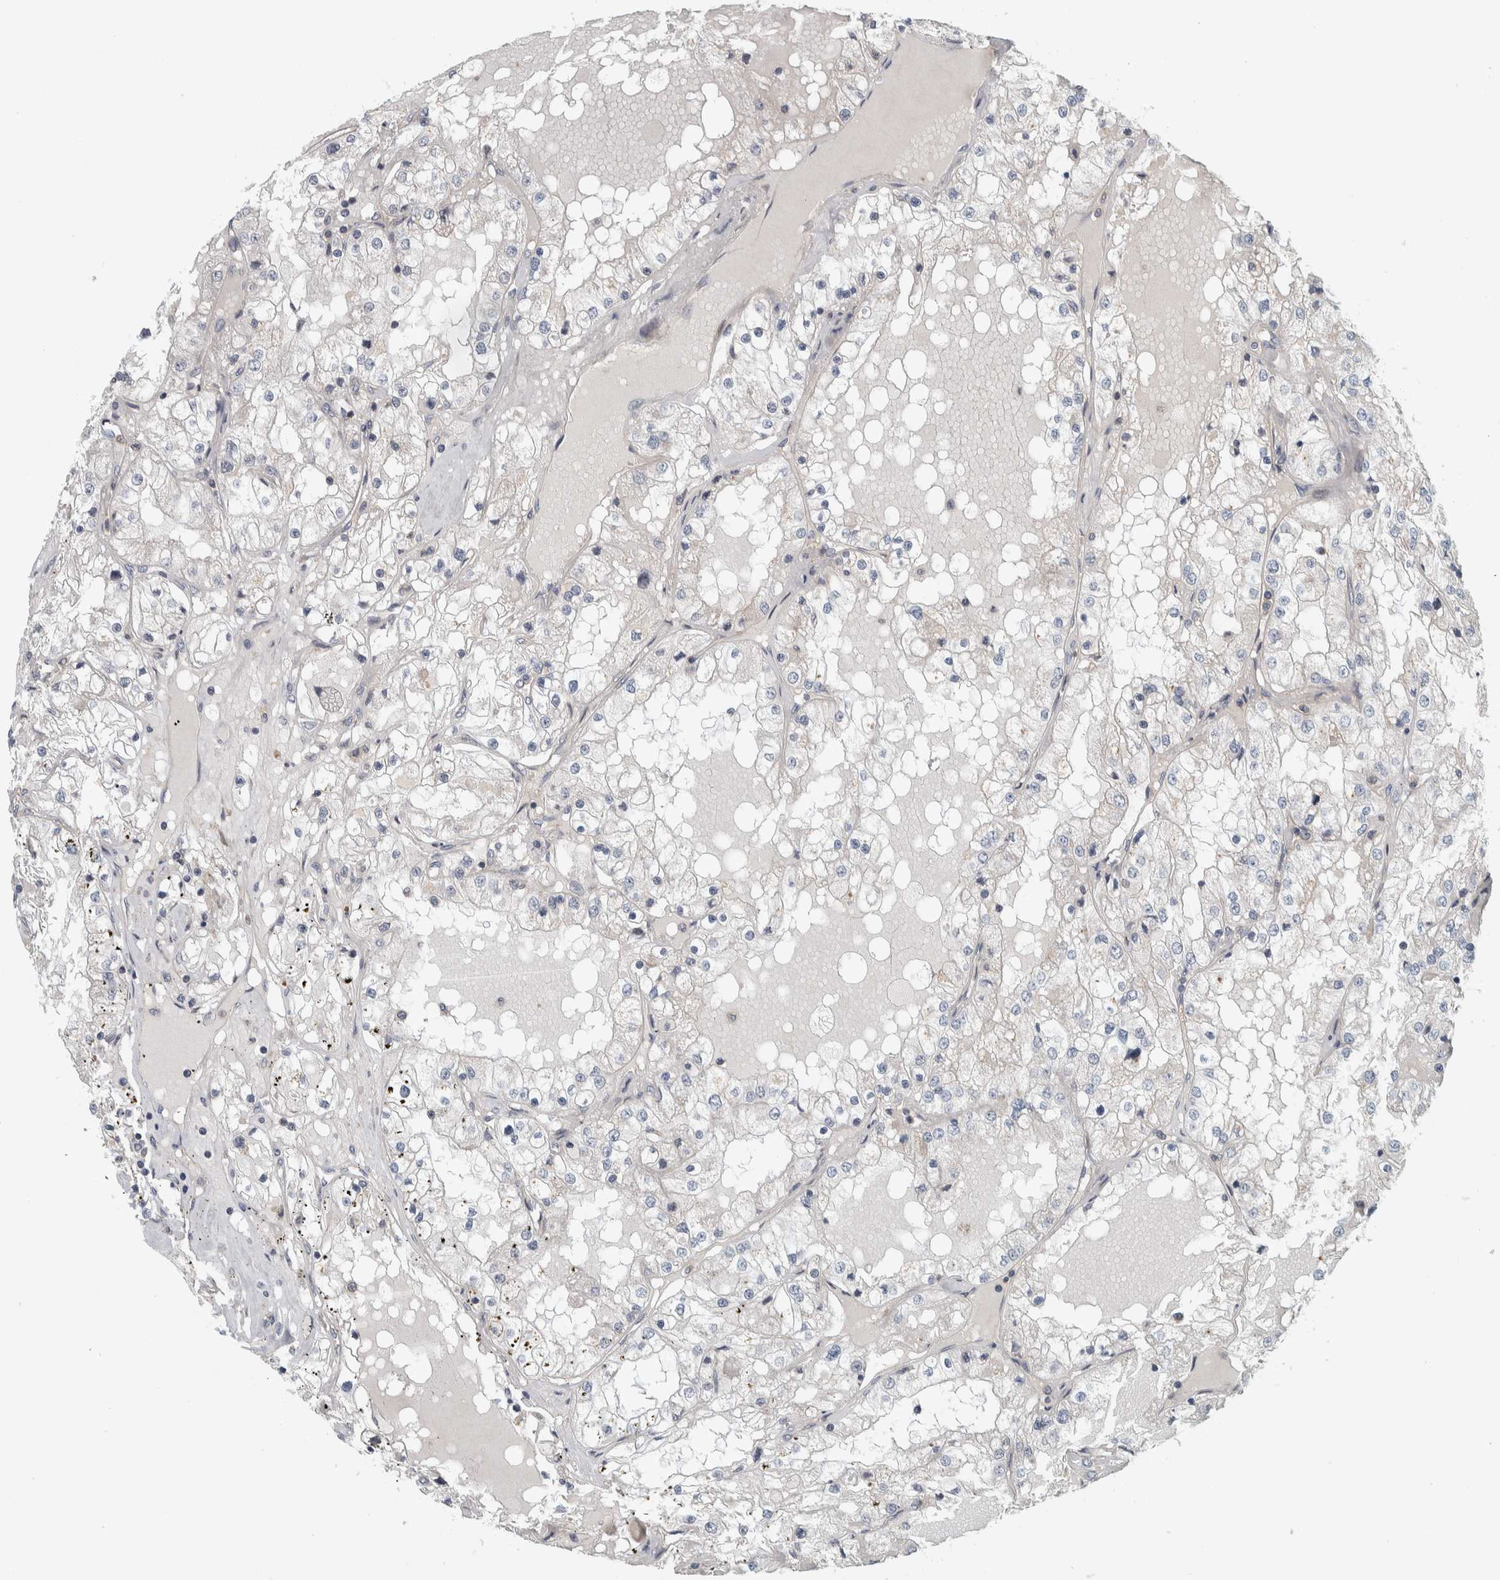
{"staining": {"intensity": "negative", "quantity": "none", "location": "none"}, "tissue": "renal cancer", "cell_type": "Tumor cells", "image_type": "cancer", "snomed": [{"axis": "morphology", "description": "Adenocarcinoma, NOS"}, {"axis": "topography", "description": "Kidney"}], "caption": "Immunohistochemistry photomicrograph of human renal cancer stained for a protein (brown), which displays no positivity in tumor cells.", "gene": "KCNJ3", "patient": {"sex": "male", "age": 68}}